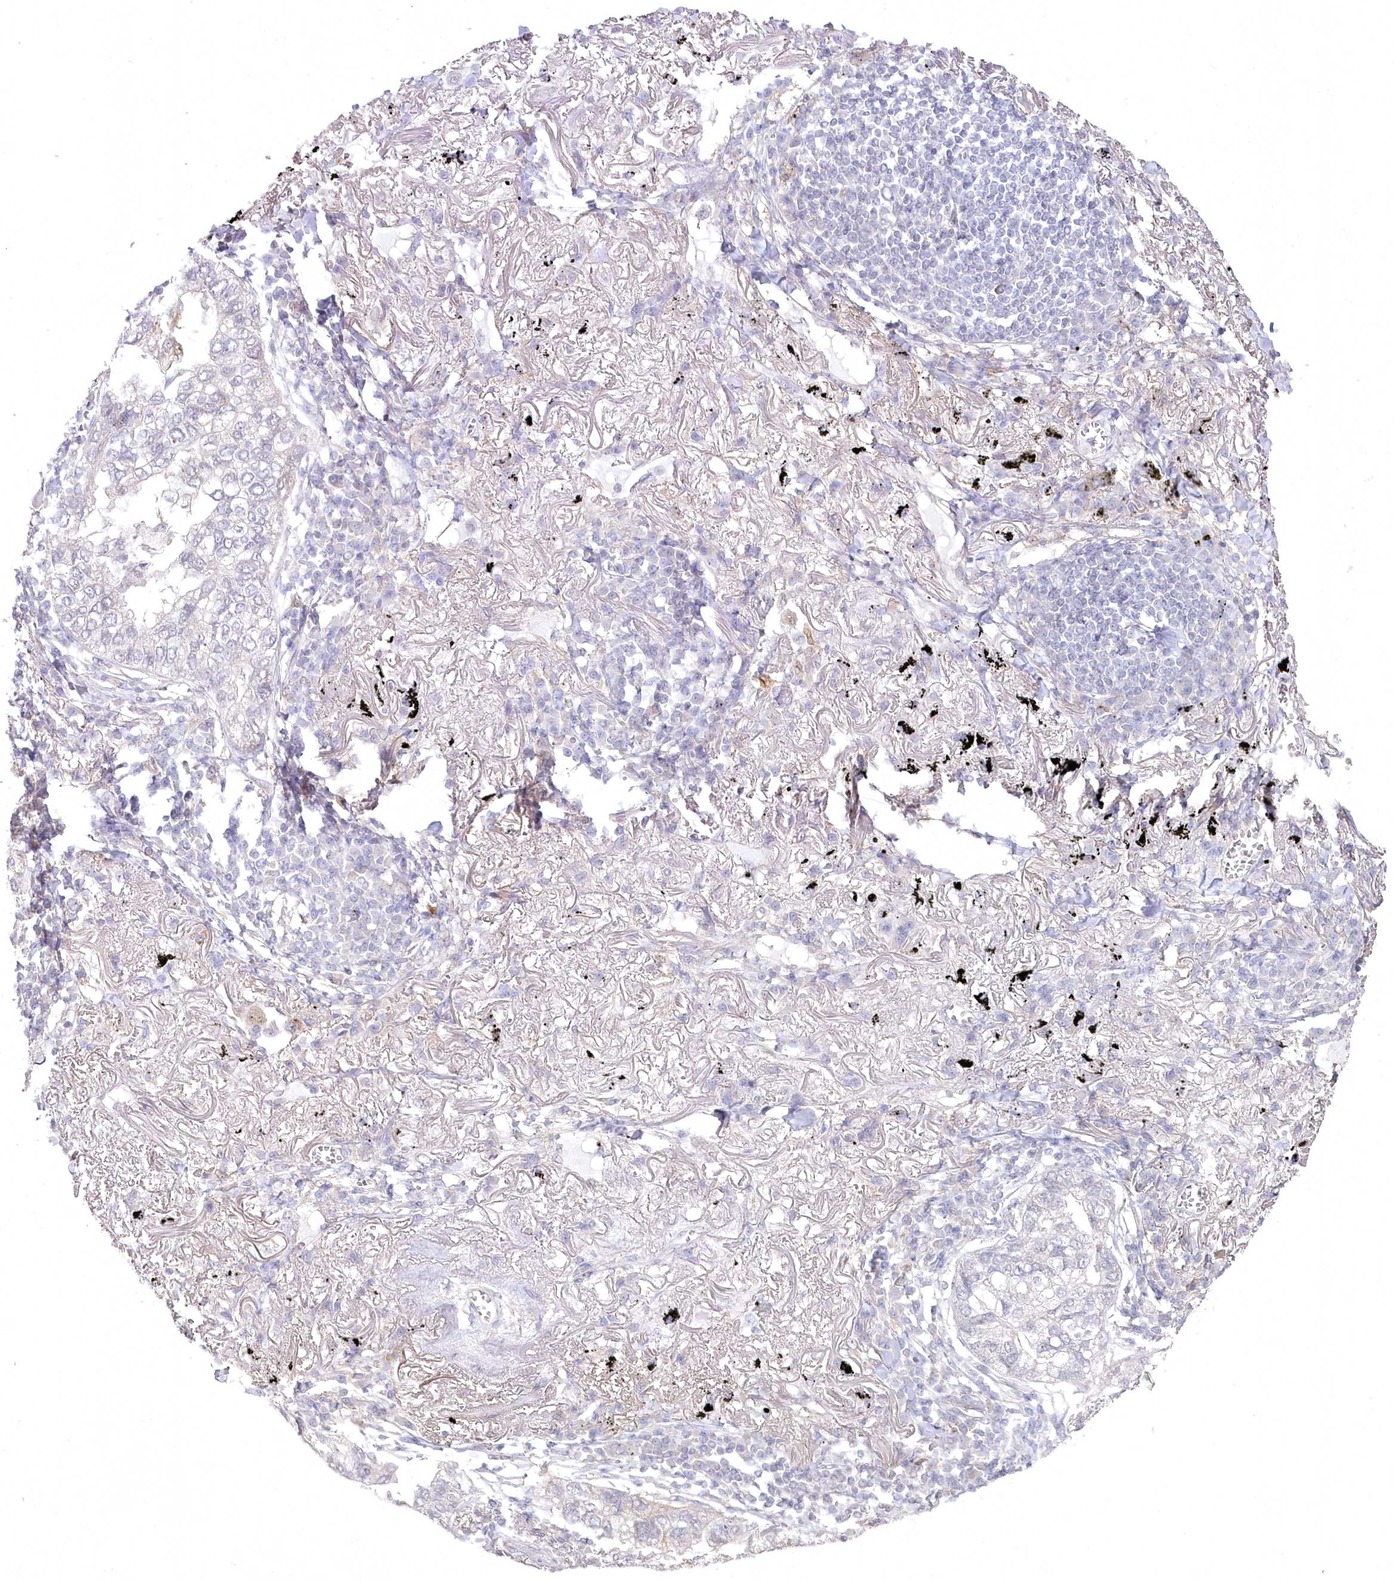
{"staining": {"intensity": "negative", "quantity": "none", "location": "none"}, "tissue": "lung cancer", "cell_type": "Tumor cells", "image_type": "cancer", "snomed": [{"axis": "morphology", "description": "Adenocarcinoma, NOS"}, {"axis": "topography", "description": "Lung"}], "caption": "Tumor cells show no significant staining in adenocarcinoma (lung). (DAB (3,3'-diaminobenzidine) immunohistochemistry (IHC), high magnification).", "gene": "AAMDC", "patient": {"sex": "male", "age": 65}}